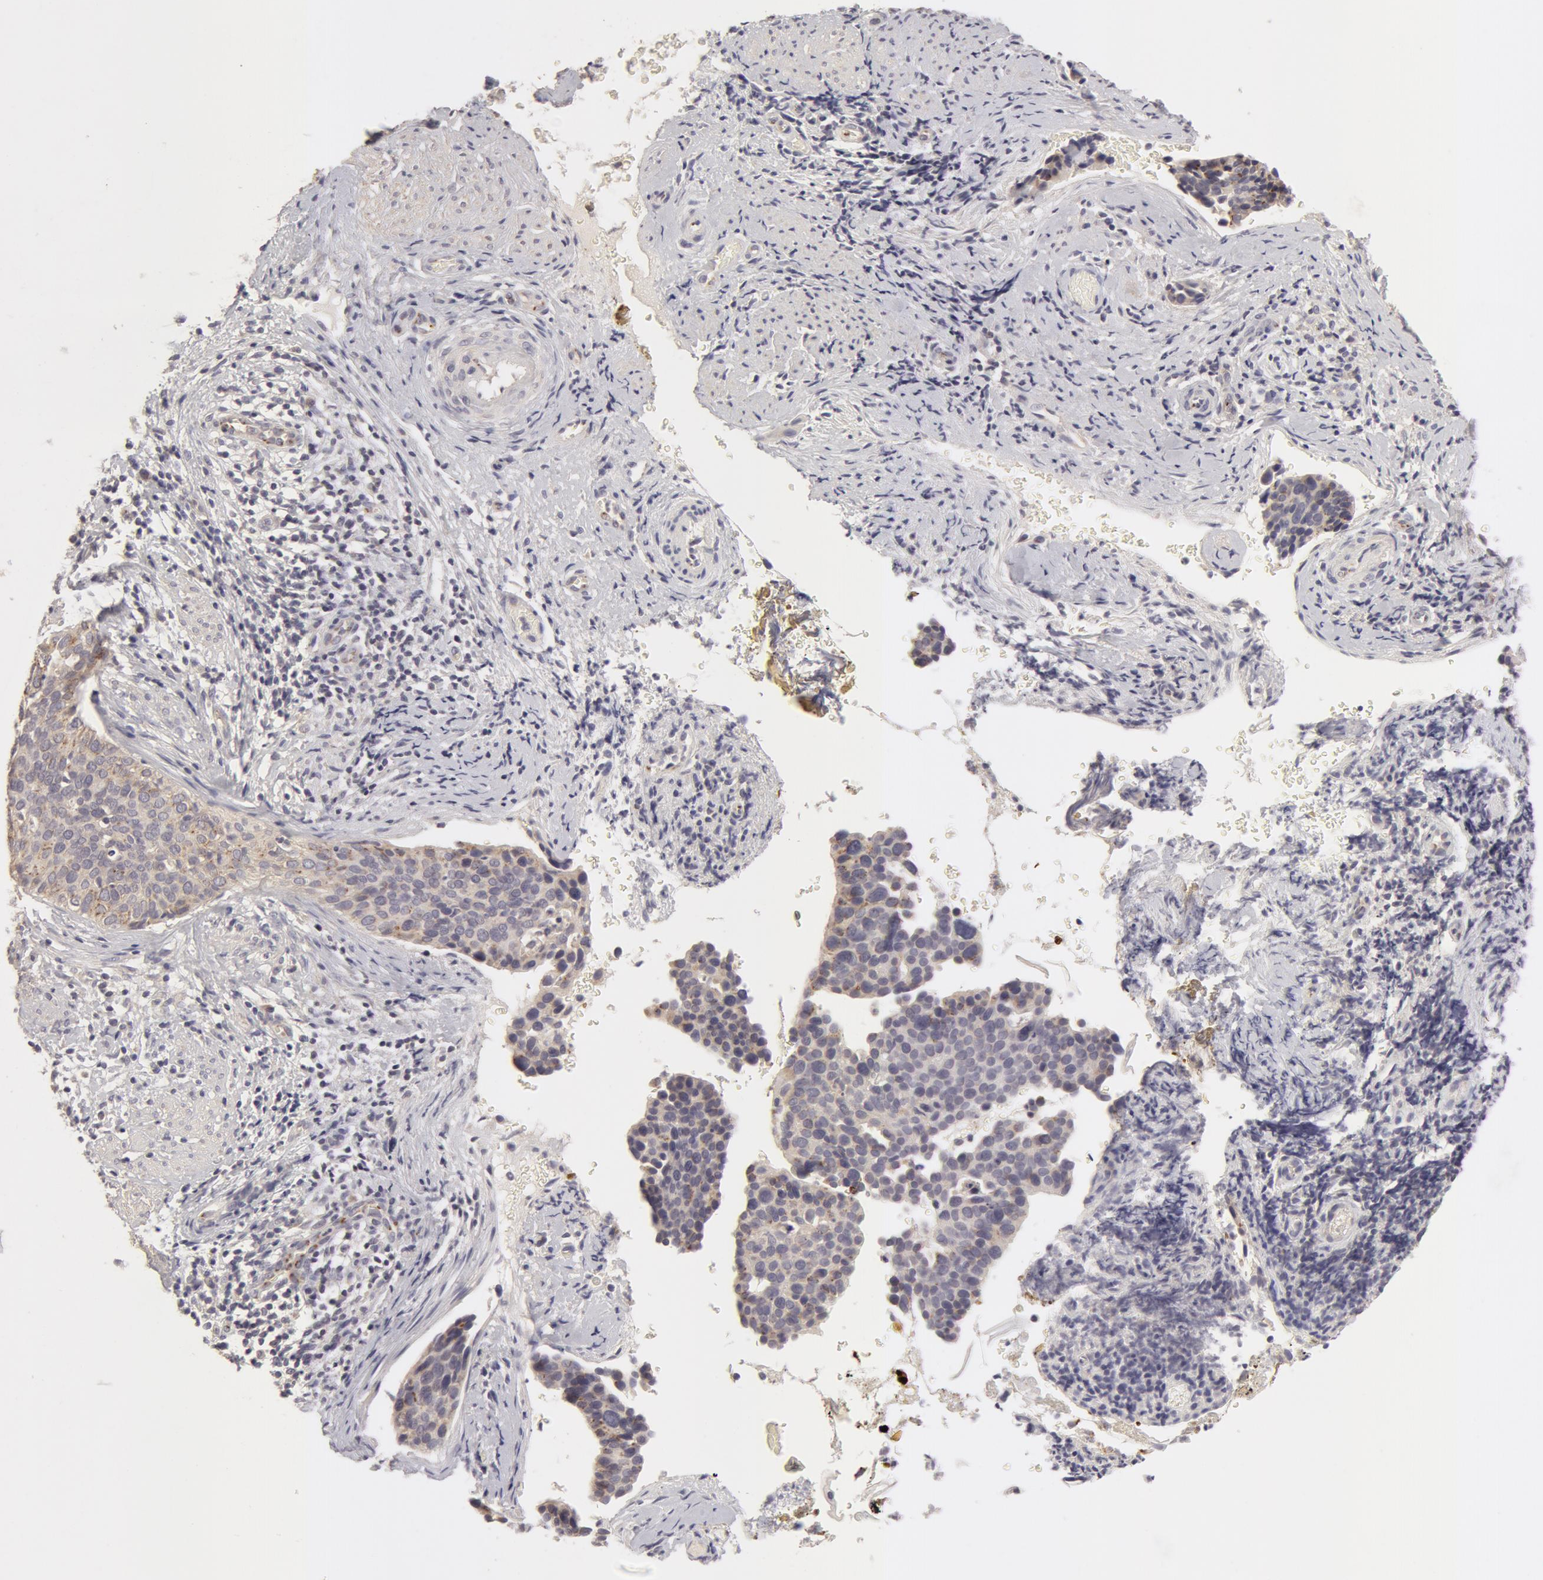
{"staining": {"intensity": "weak", "quantity": "<25%", "location": "cytoplasmic/membranous"}, "tissue": "cervical cancer", "cell_type": "Tumor cells", "image_type": "cancer", "snomed": [{"axis": "morphology", "description": "Squamous cell carcinoma, NOS"}, {"axis": "topography", "description": "Cervix"}], "caption": "Photomicrograph shows no significant protein staining in tumor cells of cervical cancer.", "gene": "ADPRH", "patient": {"sex": "female", "age": 31}}